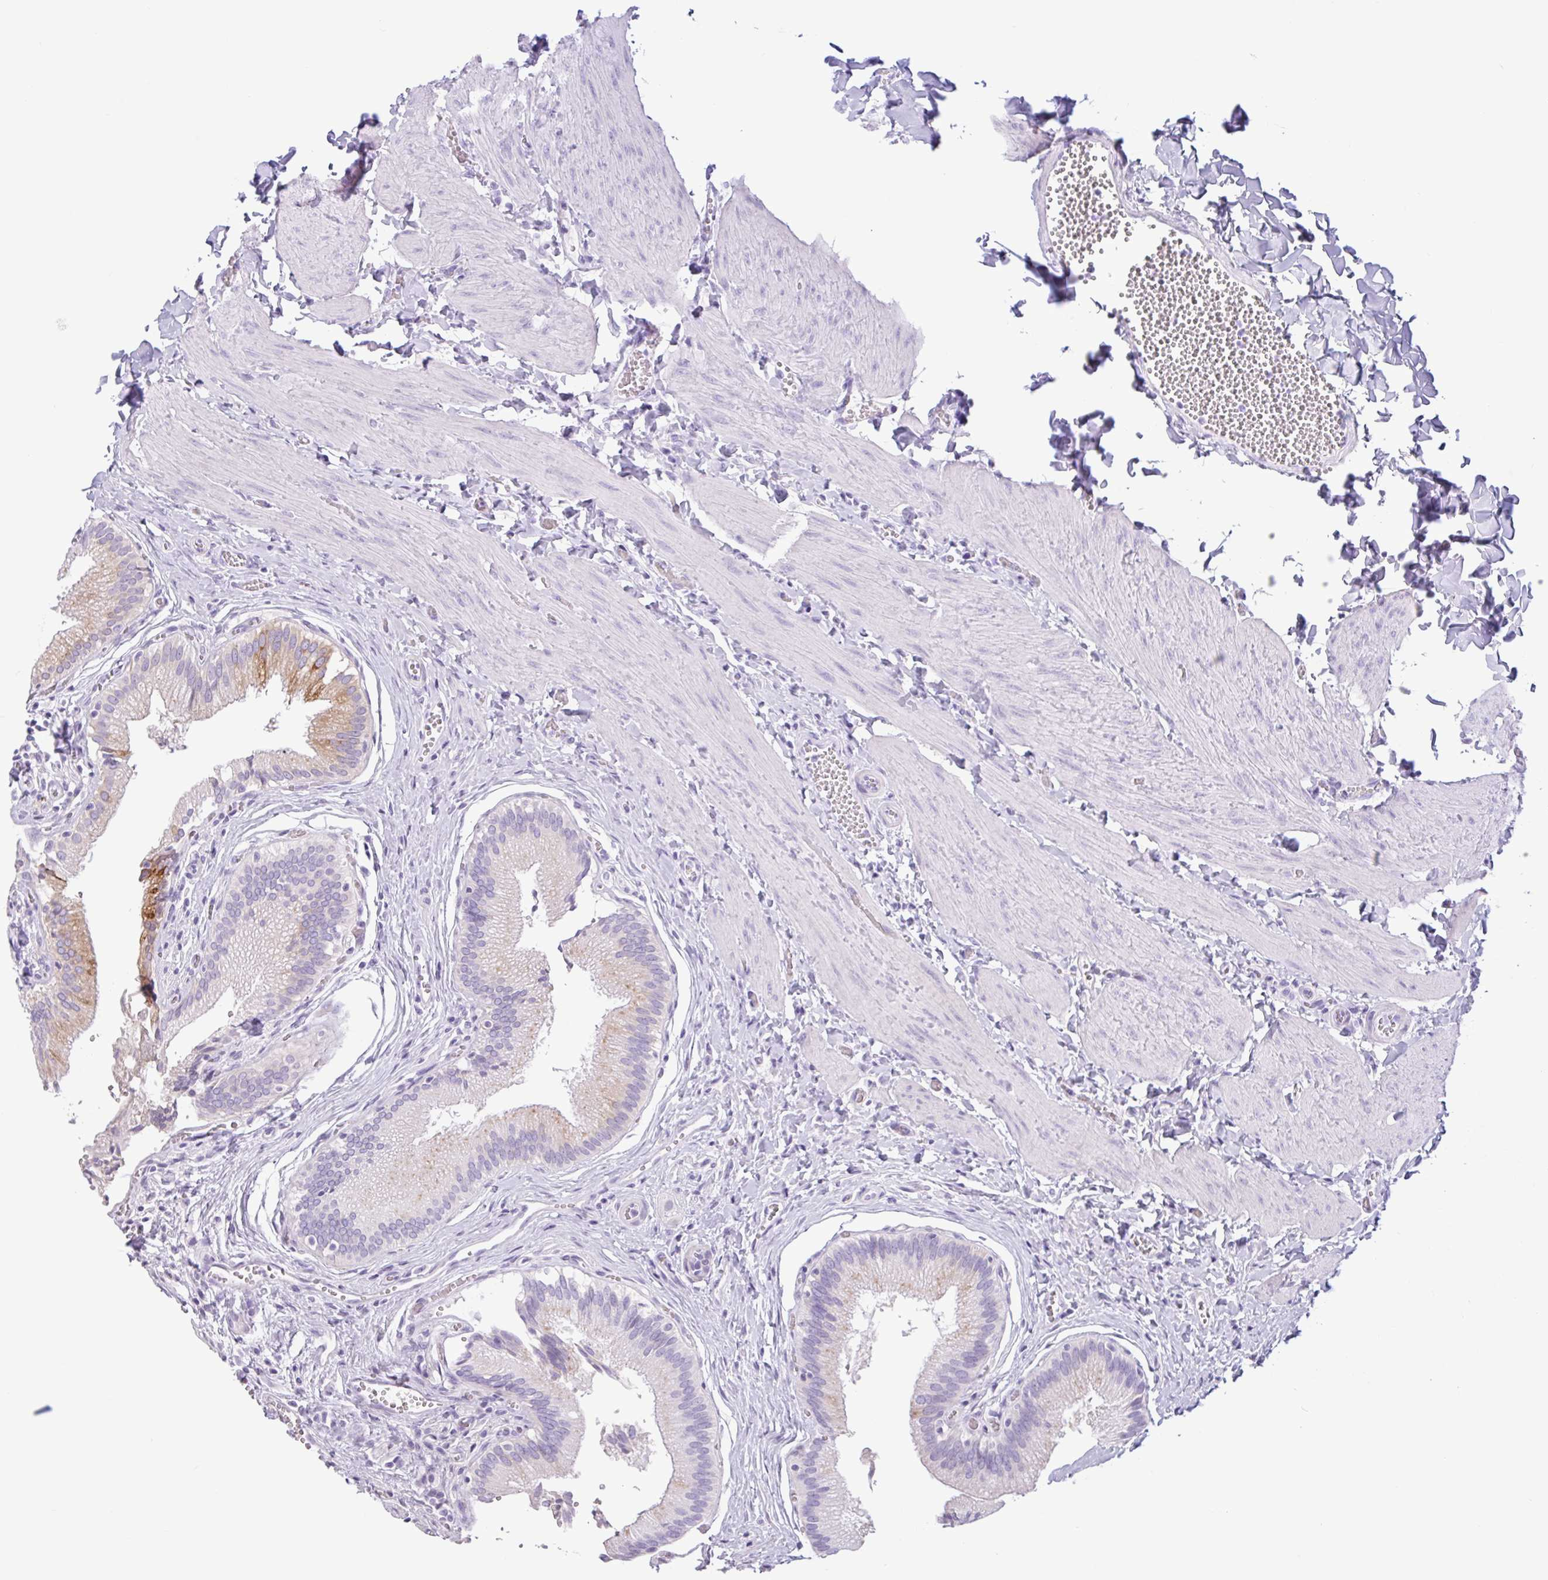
{"staining": {"intensity": "moderate", "quantity": "<25%", "location": "cytoplasmic/membranous"}, "tissue": "gallbladder", "cell_type": "Glandular cells", "image_type": "normal", "snomed": [{"axis": "morphology", "description": "Normal tissue, NOS"}, {"axis": "topography", "description": "Gallbladder"}], "caption": "An immunohistochemistry (IHC) photomicrograph of benign tissue is shown. Protein staining in brown labels moderate cytoplasmic/membranous positivity in gallbladder within glandular cells.", "gene": "CTSE", "patient": {"sex": "male", "age": 17}}